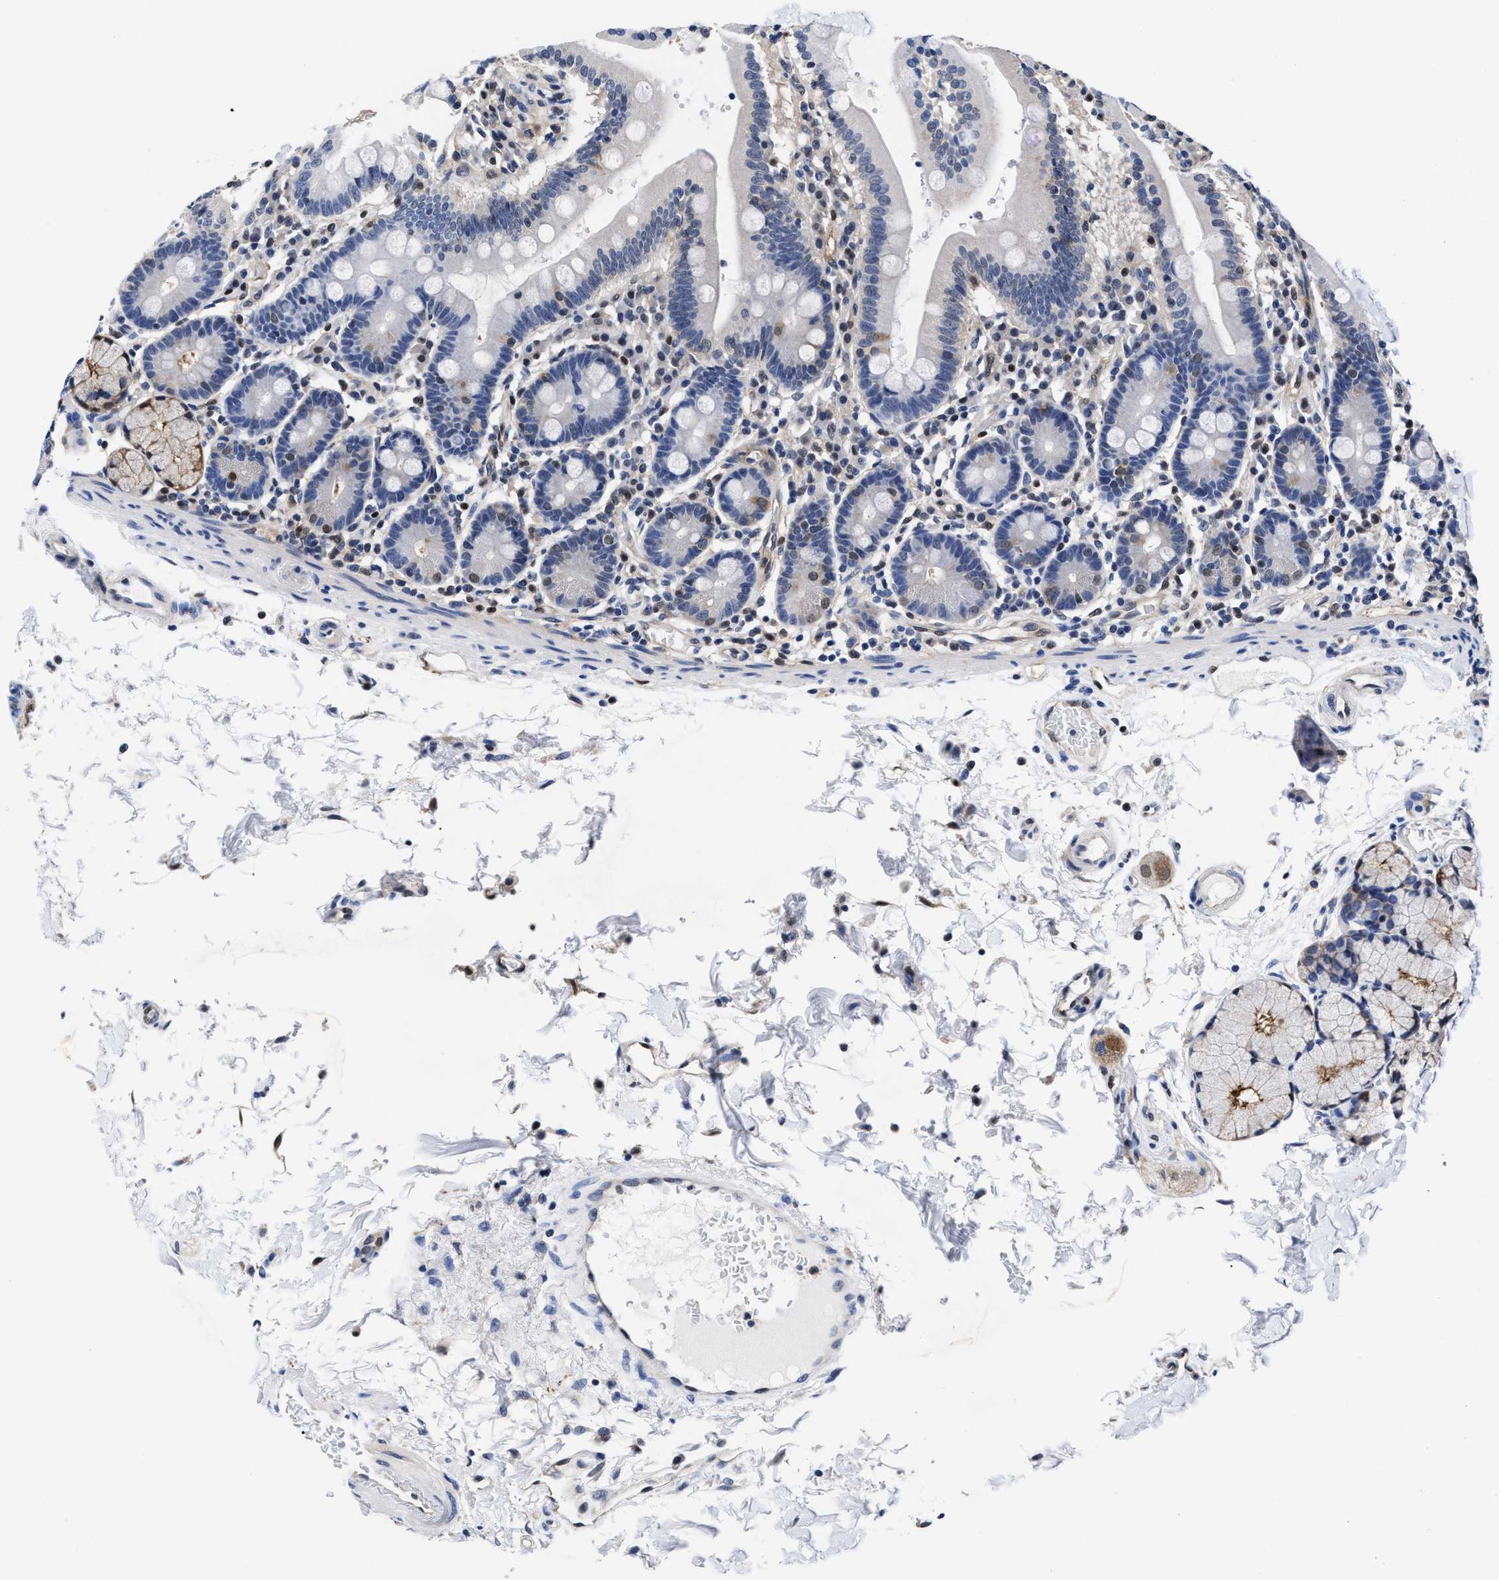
{"staining": {"intensity": "moderate", "quantity": "<25%", "location": "cytoplasmic/membranous,nuclear"}, "tissue": "duodenum", "cell_type": "Glandular cells", "image_type": "normal", "snomed": [{"axis": "morphology", "description": "Normal tissue, NOS"}, {"axis": "topography", "description": "Small intestine, NOS"}], "caption": "DAB immunohistochemical staining of normal human duodenum reveals moderate cytoplasmic/membranous,nuclear protein expression in about <25% of glandular cells.", "gene": "ACLY", "patient": {"sex": "female", "age": 71}}